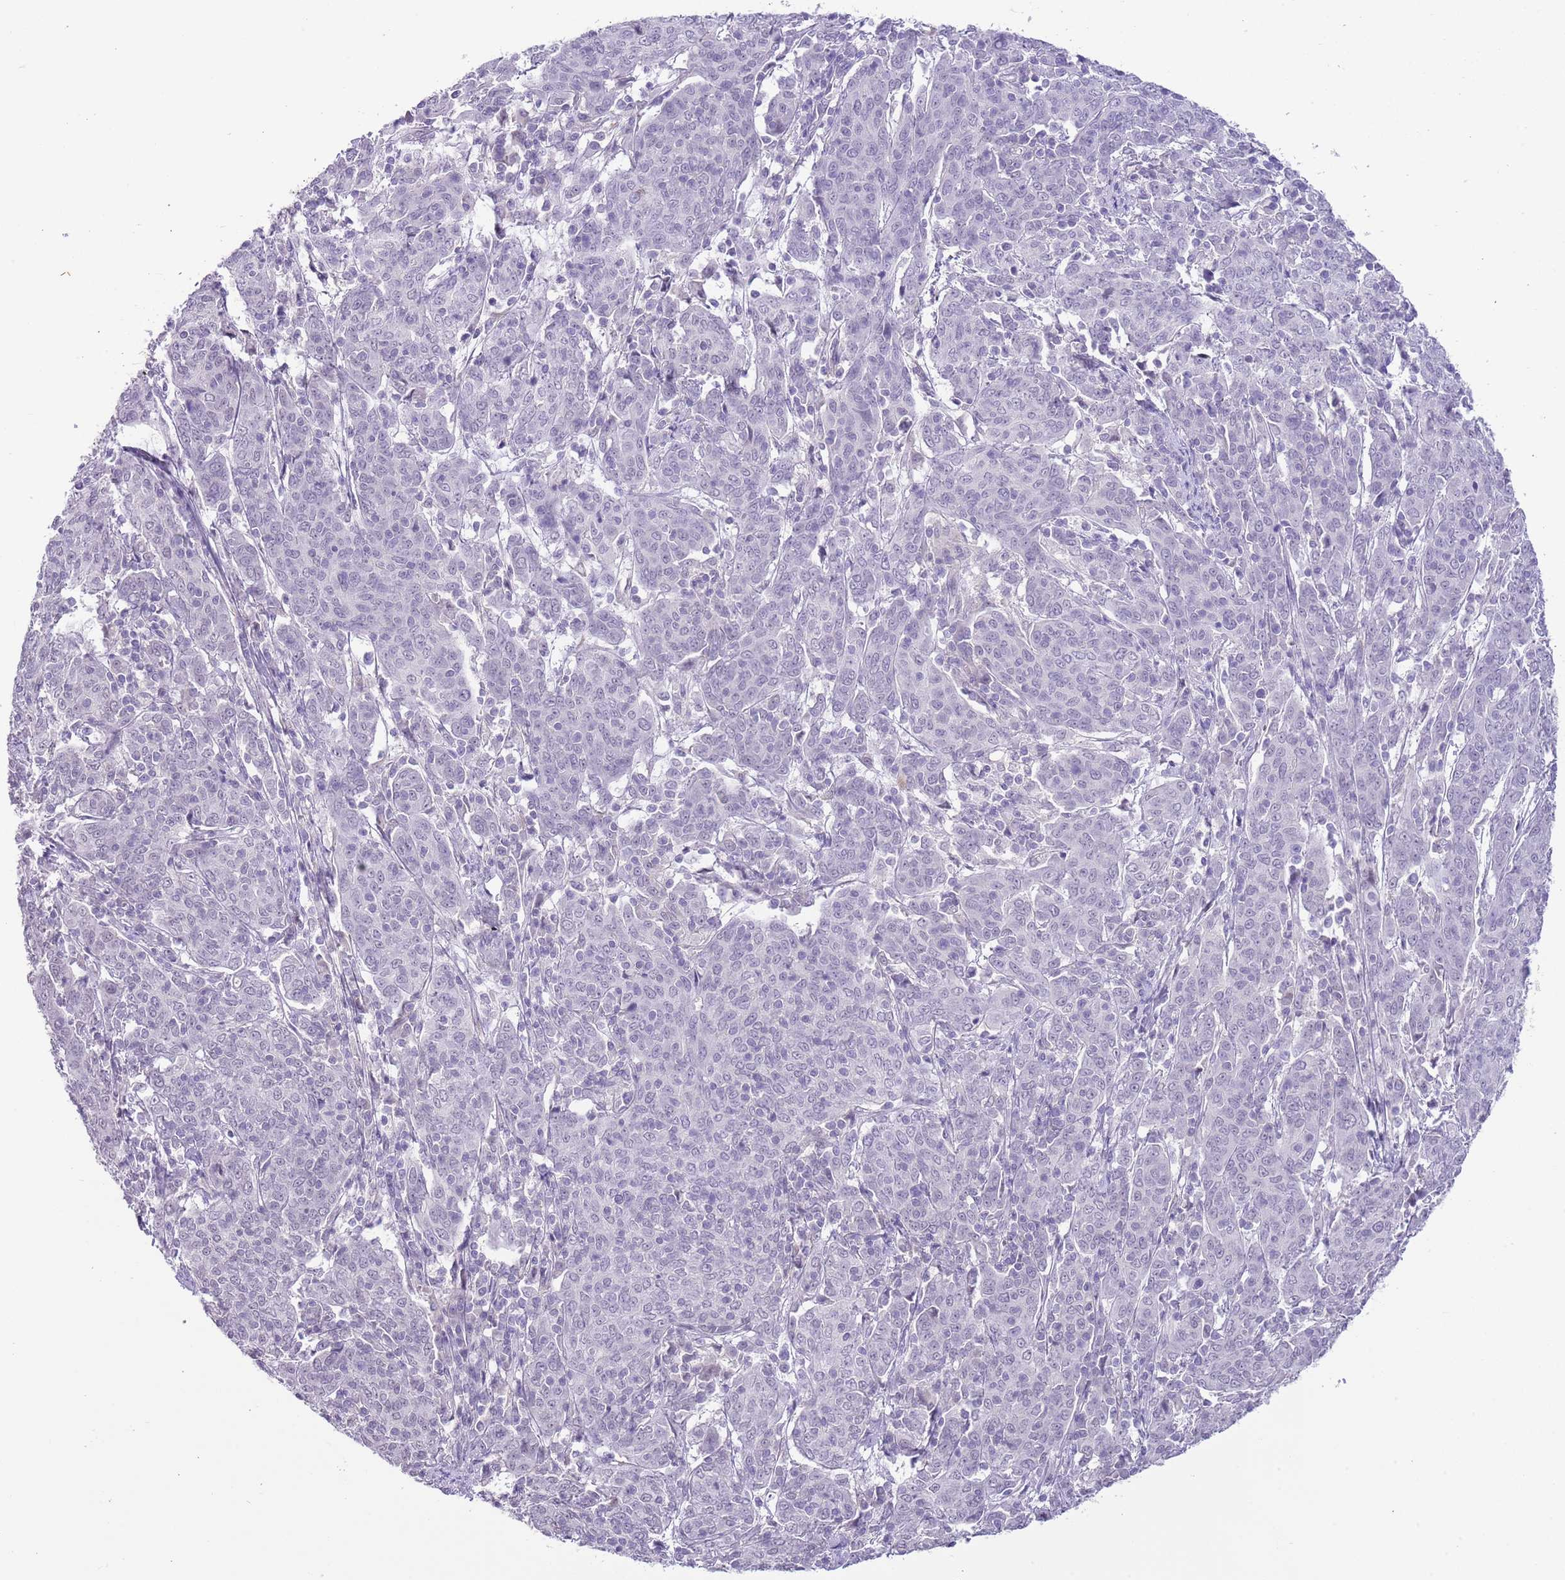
{"staining": {"intensity": "negative", "quantity": "none", "location": "none"}, "tissue": "cervical cancer", "cell_type": "Tumor cells", "image_type": "cancer", "snomed": [{"axis": "morphology", "description": "Squamous cell carcinoma, NOS"}, {"axis": "topography", "description": "Cervix"}], "caption": "This is an immunohistochemistry (IHC) image of human cervical cancer. There is no staining in tumor cells.", "gene": "MIDN", "patient": {"sex": "female", "age": 67}}